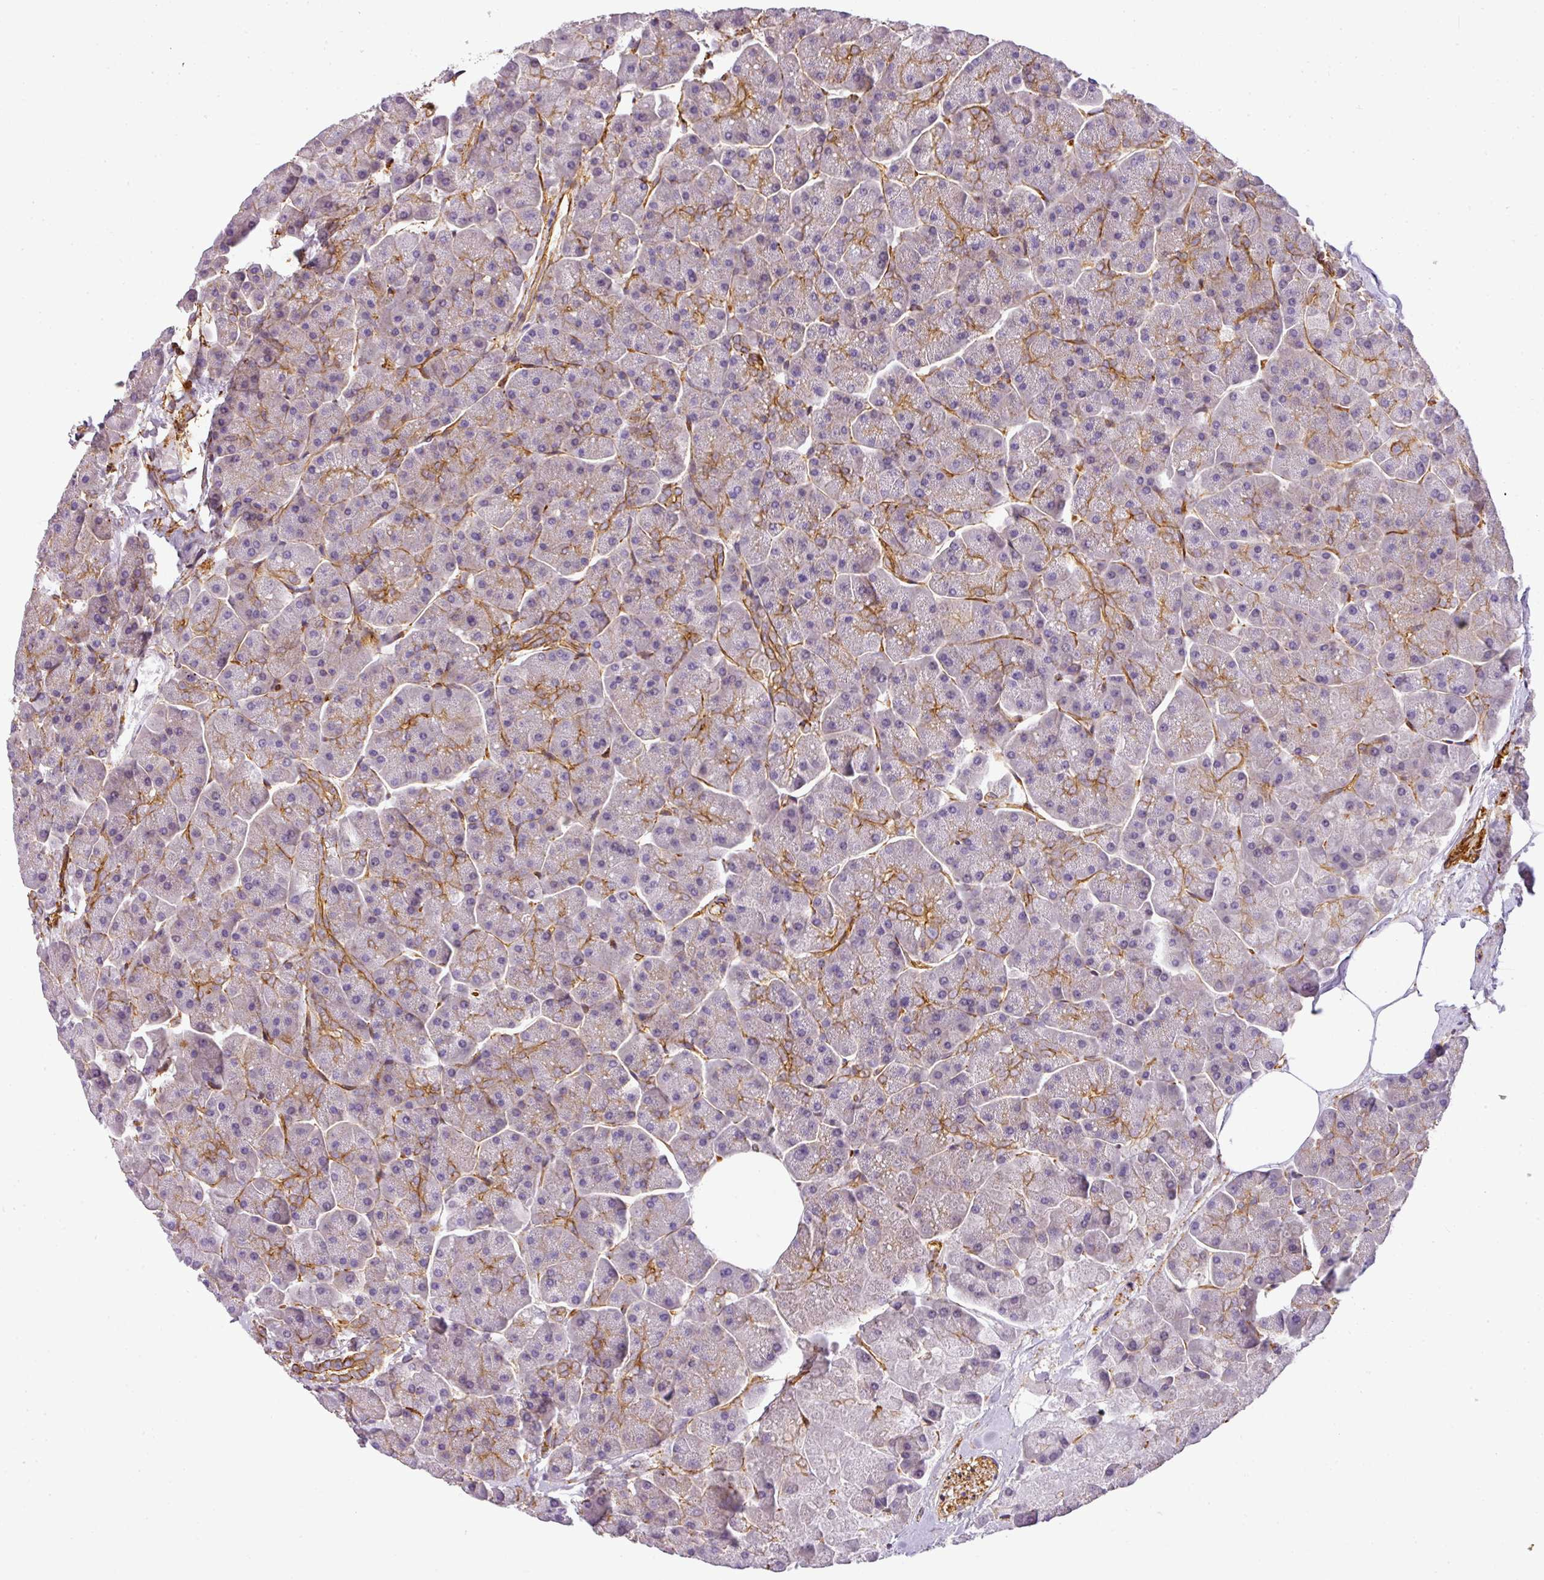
{"staining": {"intensity": "moderate", "quantity": "25%-75%", "location": "cytoplasmic/membranous"}, "tissue": "pancreas", "cell_type": "Exocrine glandular cells", "image_type": "normal", "snomed": [{"axis": "morphology", "description": "Normal tissue, NOS"}, {"axis": "topography", "description": "Pancreas"}, {"axis": "topography", "description": "Peripheral nerve tissue"}], "caption": "Brown immunohistochemical staining in benign pancreas demonstrates moderate cytoplasmic/membranous positivity in approximately 25%-75% of exocrine glandular cells. (Stains: DAB in brown, nuclei in blue, Microscopy: brightfield microscopy at high magnification).", "gene": "OR11H4", "patient": {"sex": "male", "age": 54}}